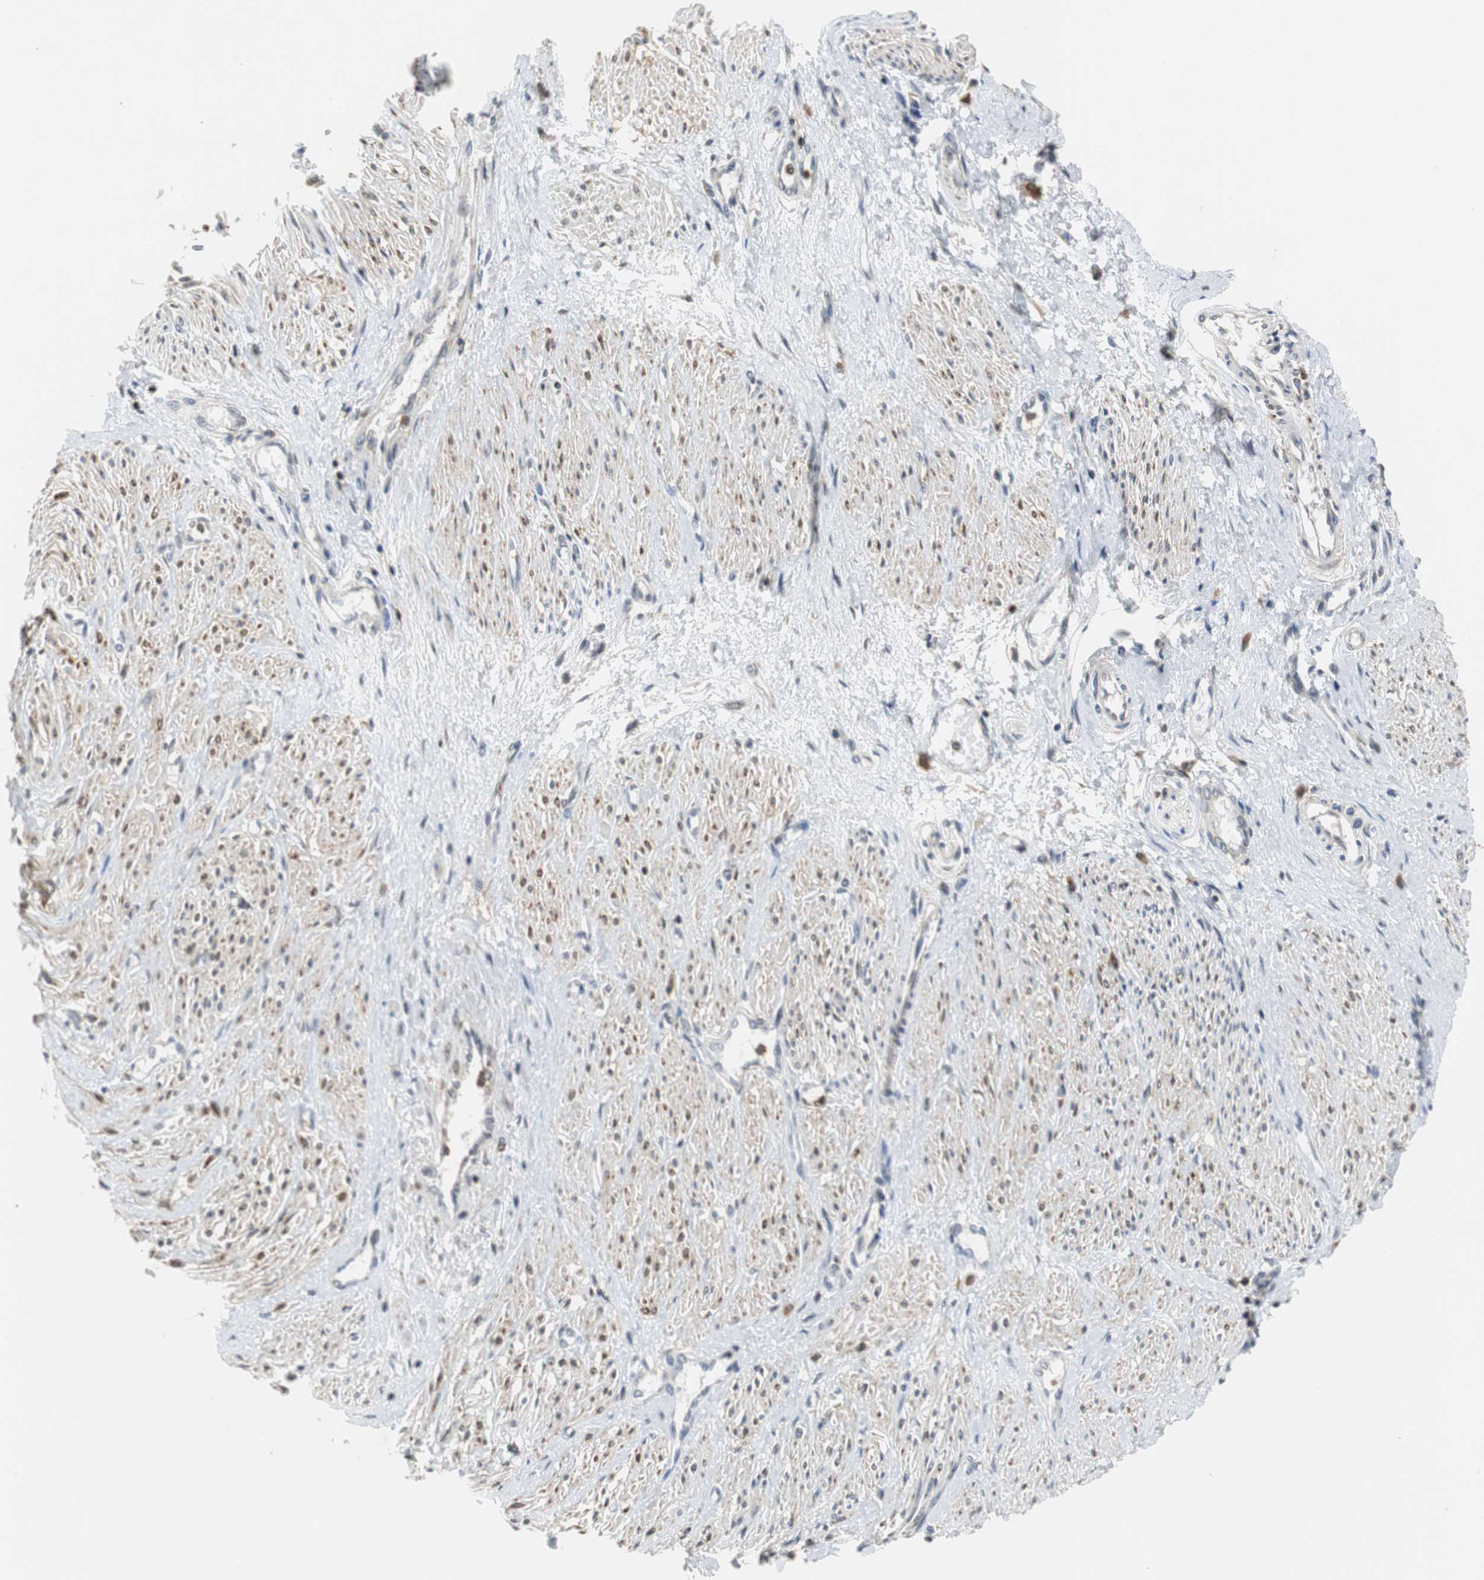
{"staining": {"intensity": "moderate", "quantity": "25%-75%", "location": "nuclear"}, "tissue": "smooth muscle", "cell_type": "Smooth muscle cells", "image_type": "normal", "snomed": [{"axis": "morphology", "description": "Normal tissue, NOS"}, {"axis": "topography", "description": "Smooth muscle"}, {"axis": "topography", "description": "Uterus"}], "caption": "Smooth muscle cells display medium levels of moderate nuclear staining in about 25%-75% of cells in normal human smooth muscle. Immunohistochemistry stains the protein of interest in brown and the nuclei are stained blue.", "gene": "SIRT1", "patient": {"sex": "female", "age": 39}}